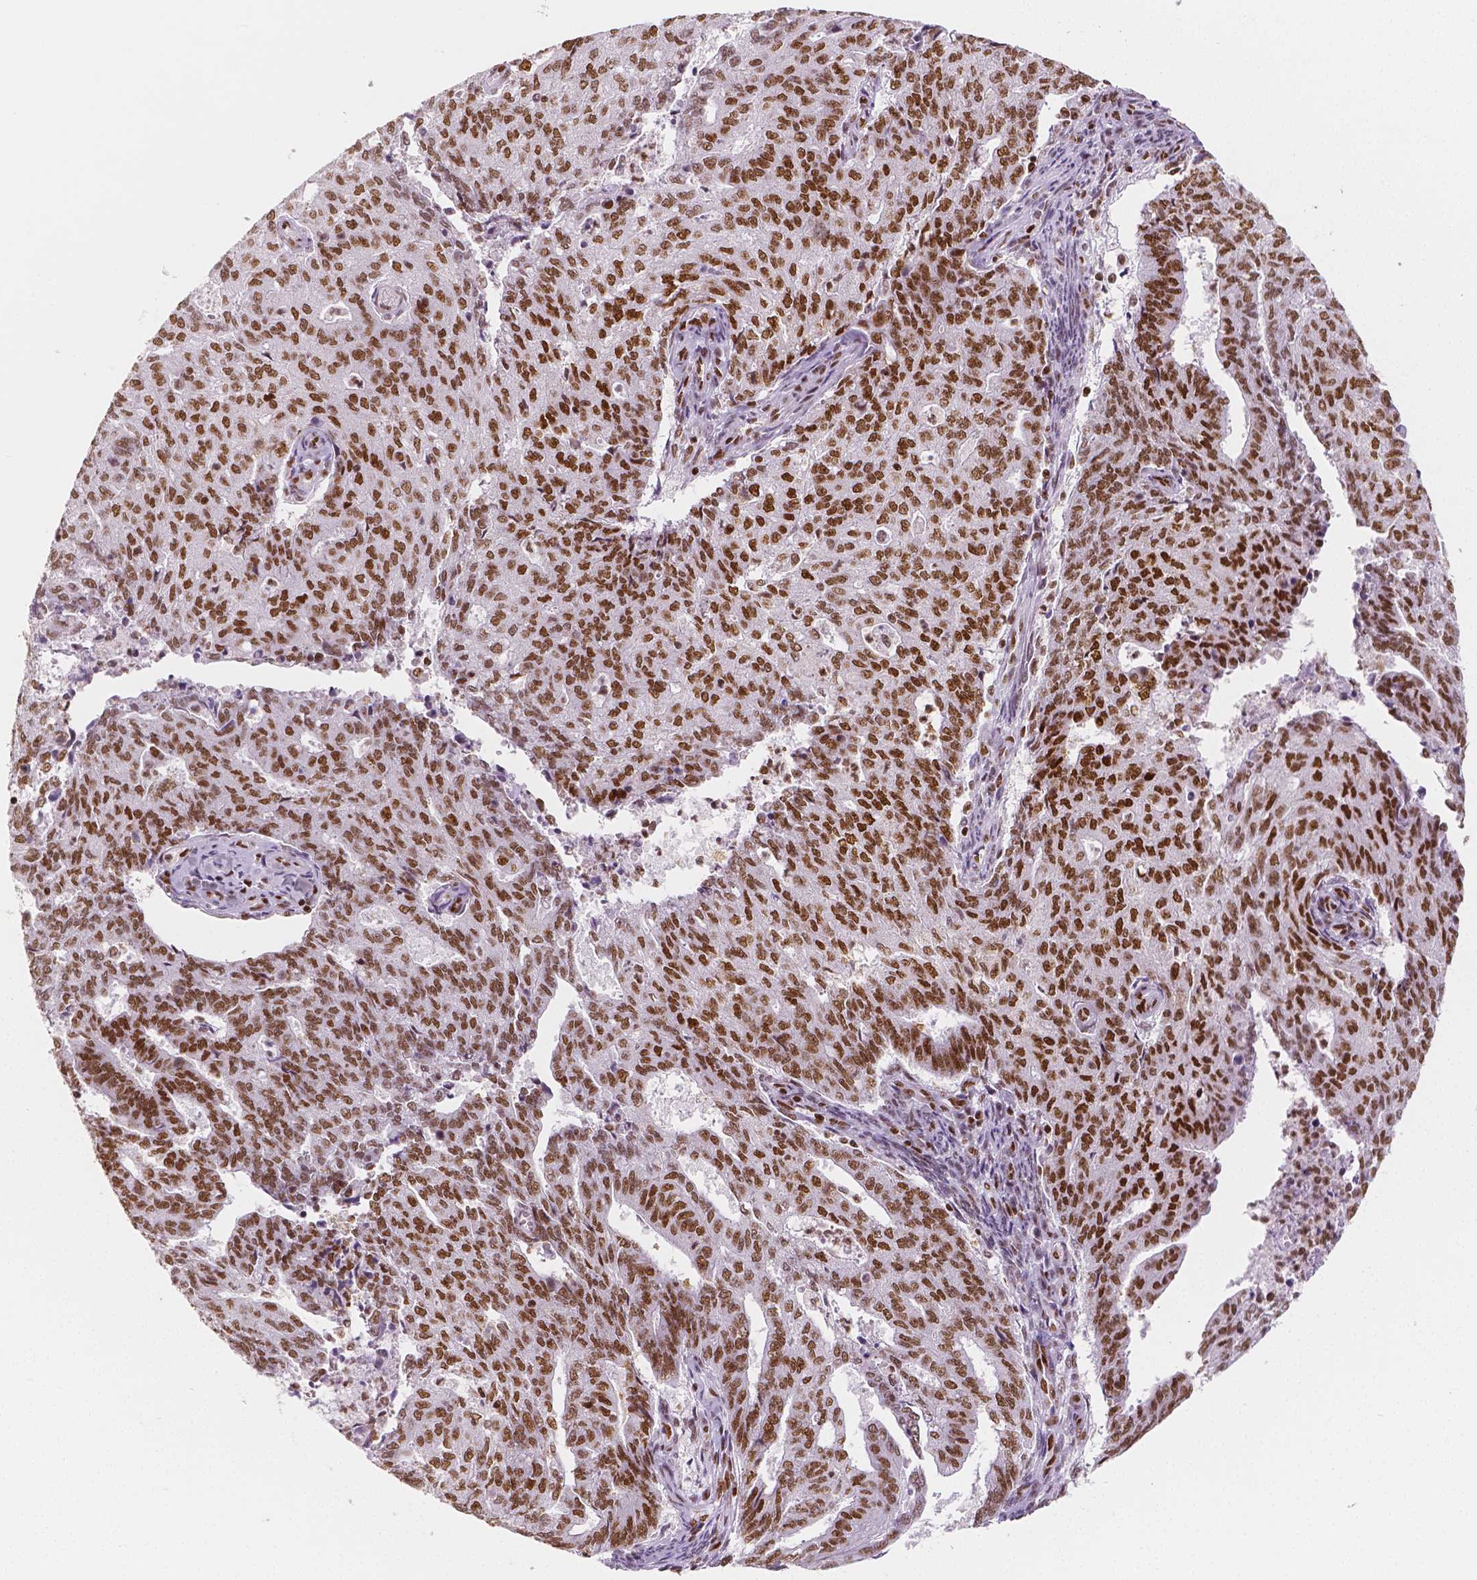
{"staining": {"intensity": "strong", "quantity": ">75%", "location": "nuclear"}, "tissue": "endometrial cancer", "cell_type": "Tumor cells", "image_type": "cancer", "snomed": [{"axis": "morphology", "description": "Adenocarcinoma, NOS"}, {"axis": "topography", "description": "Endometrium"}], "caption": "DAB (3,3'-diaminobenzidine) immunohistochemical staining of adenocarcinoma (endometrial) shows strong nuclear protein staining in about >75% of tumor cells.", "gene": "HDAC1", "patient": {"sex": "female", "age": 82}}